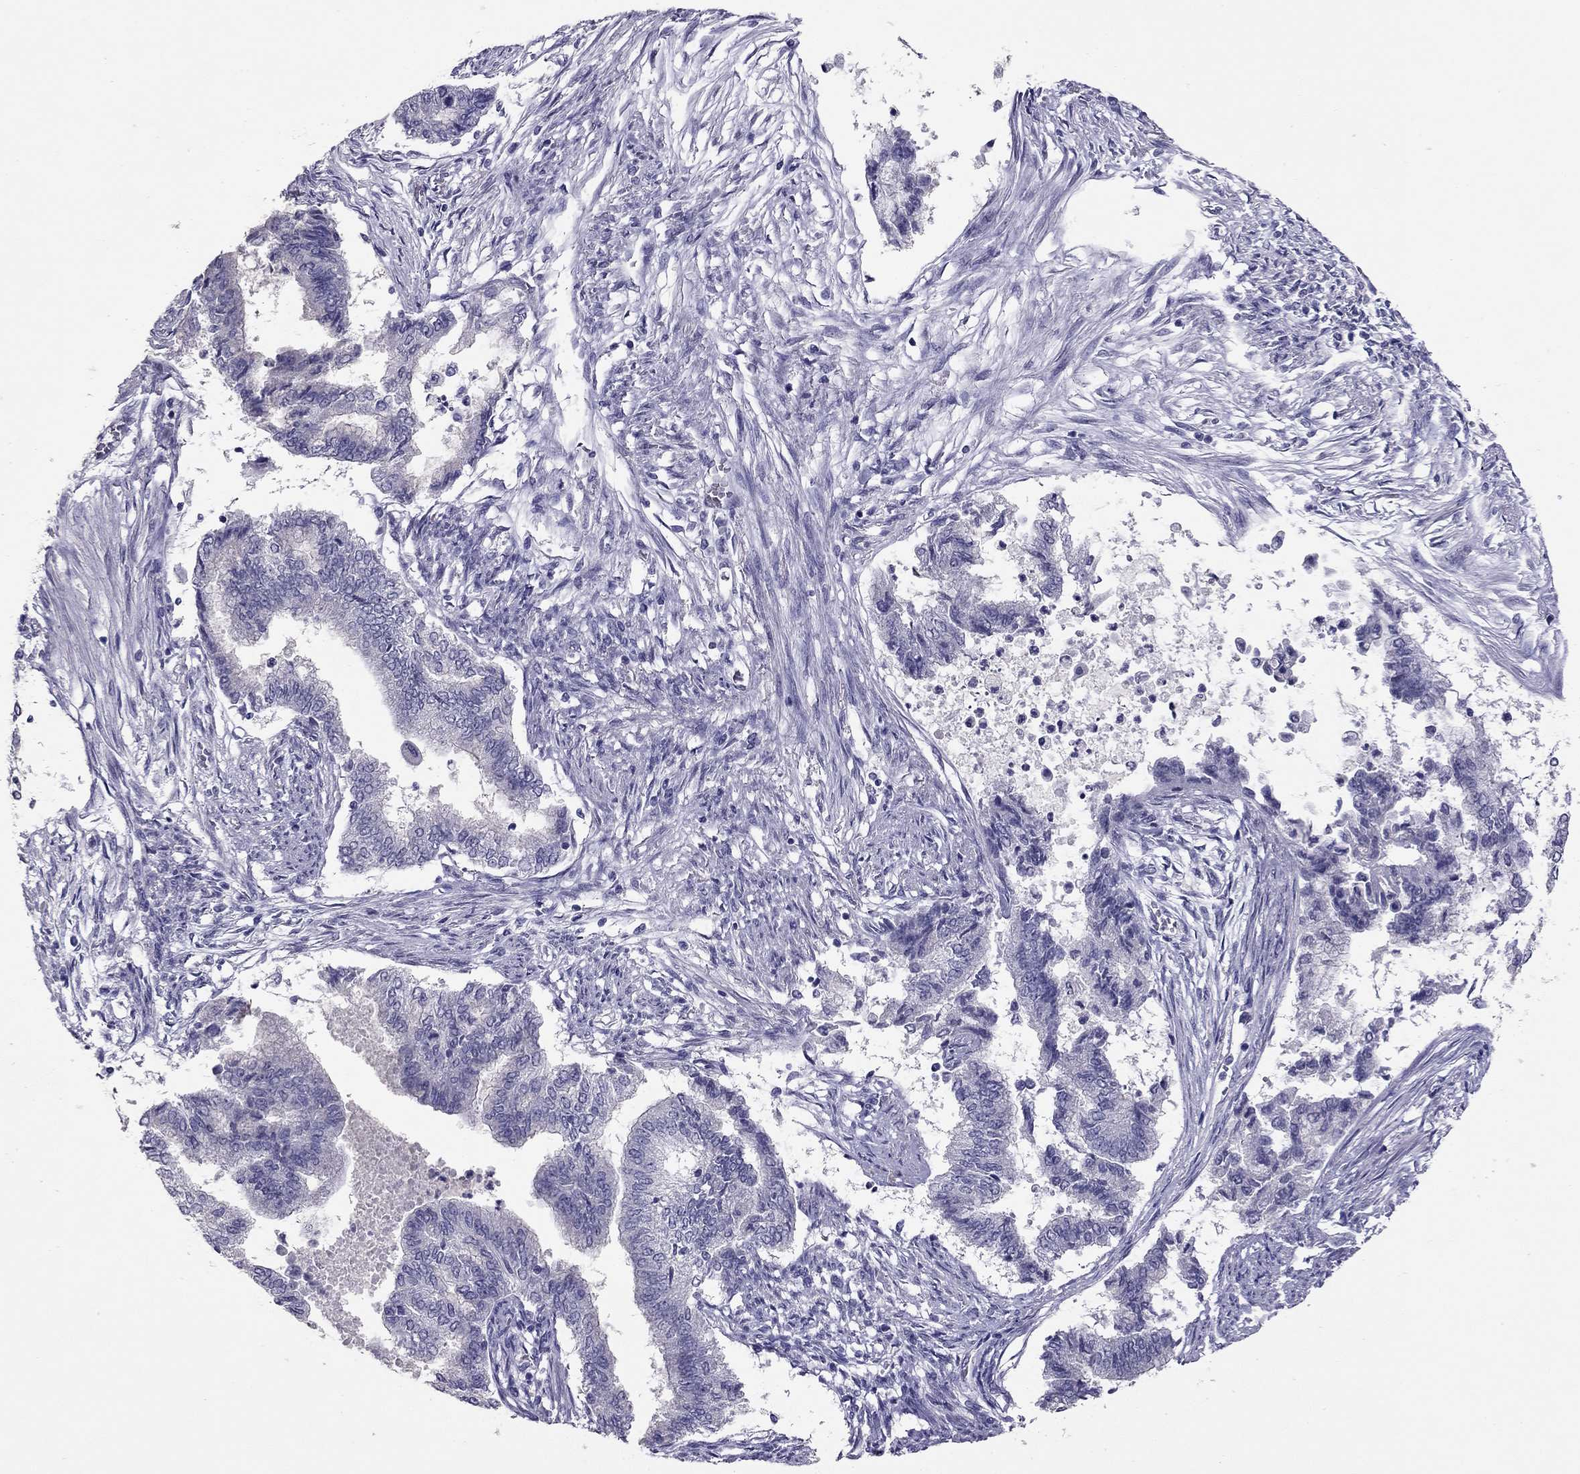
{"staining": {"intensity": "negative", "quantity": "none", "location": "none"}, "tissue": "endometrial cancer", "cell_type": "Tumor cells", "image_type": "cancer", "snomed": [{"axis": "morphology", "description": "Adenocarcinoma, NOS"}, {"axis": "topography", "description": "Endometrium"}], "caption": "DAB (3,3'-diaminobenzidine) immunohistochemical staining of human endometrial cancer (adenocarcinoma) shows no significant expression in tumor cells. (DAB (3,3'-diaminobenzidine) immunohistochemistry (IHC) with hematoxylin counter stain).", "gene": "RHO", "patient": {"sex": "female", "age": 65}}